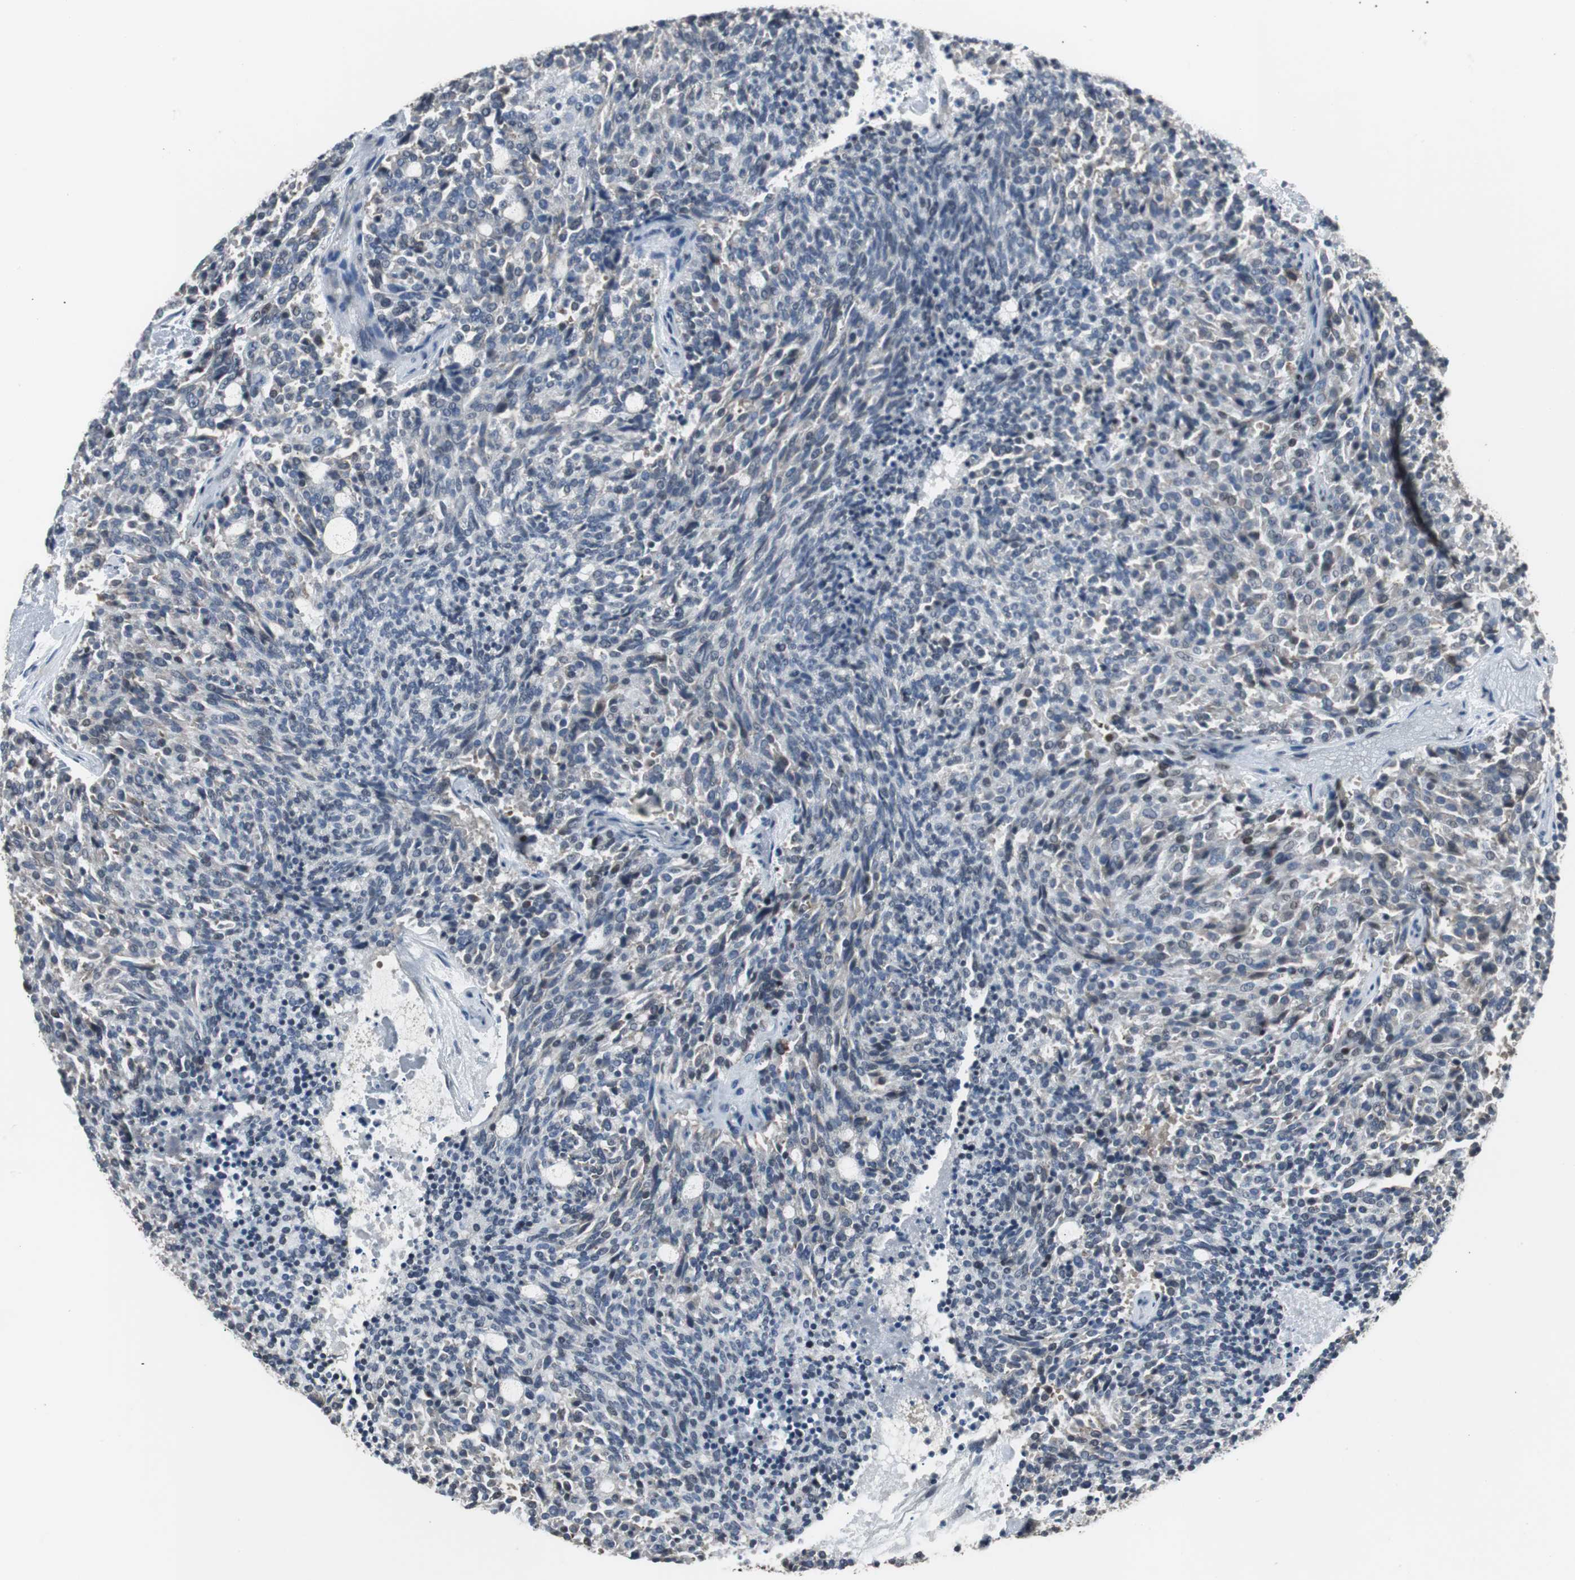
{"staining": {"intensity": "weak", "quantity": ">75%", "location": "cytoplasmic/membranous"}, "tissue": "carcinoid", "cell_type": "Tumor cells", "image_type": "cancer", "snomed": [{"axis": "morphology", "description": "Carcinoid, malignant, NOS"}, {"axis": "topography", "description": "Pancreas"}], "caption": "Protein expression by IHC displays weak cytoplasmic/membranous positivity in about >75% of tumor cells in malignant carcinoid.", "gene": "ZMPSTE24", "patient": {"sex": "female", "age": 54}}